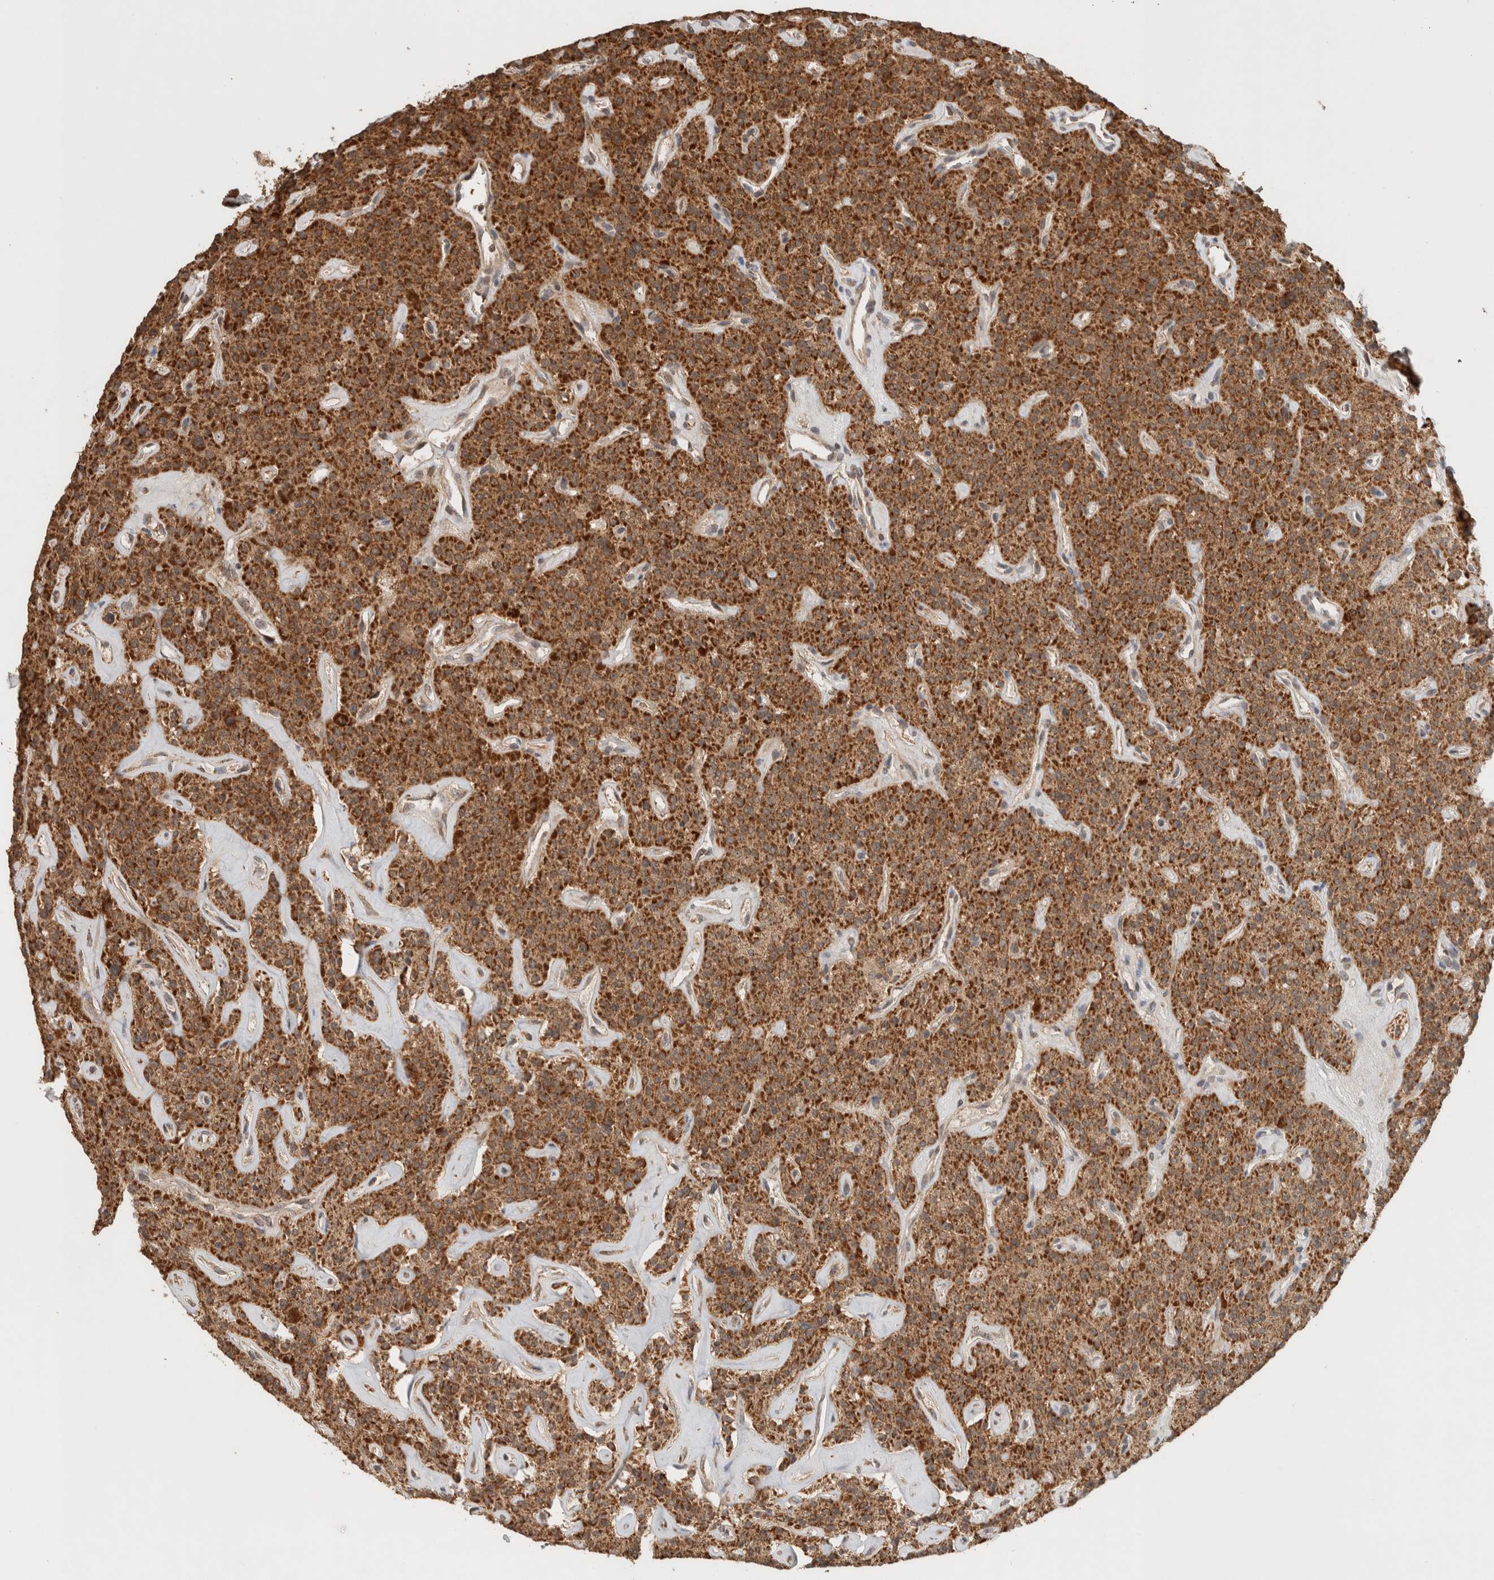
{"staining": {"intensity": "strong", "quantity": ">75%", "location": "cytoplasmic/membranous"}, "tissue": "parathyroid gland", "cell_type": "Glandular cells", "image_type": "normal", "snomed": [{"axis": "morphology", "description": "Normal tissue, NOS"}, {"axis": "topography", "description": "Parathyroid gland"}], "caption": "A high amount of strong cytoplasmic/membranous staining is identified in about >75% of glandular cells in unremarkable parathyroid gland. The staining is performed using DAB brown chromogen to label protein expression. The nuclei are counter-stained blue using hematoxylin.", "gene": "EIF2B3", "patient": {"sex": "male", "age": 46}}